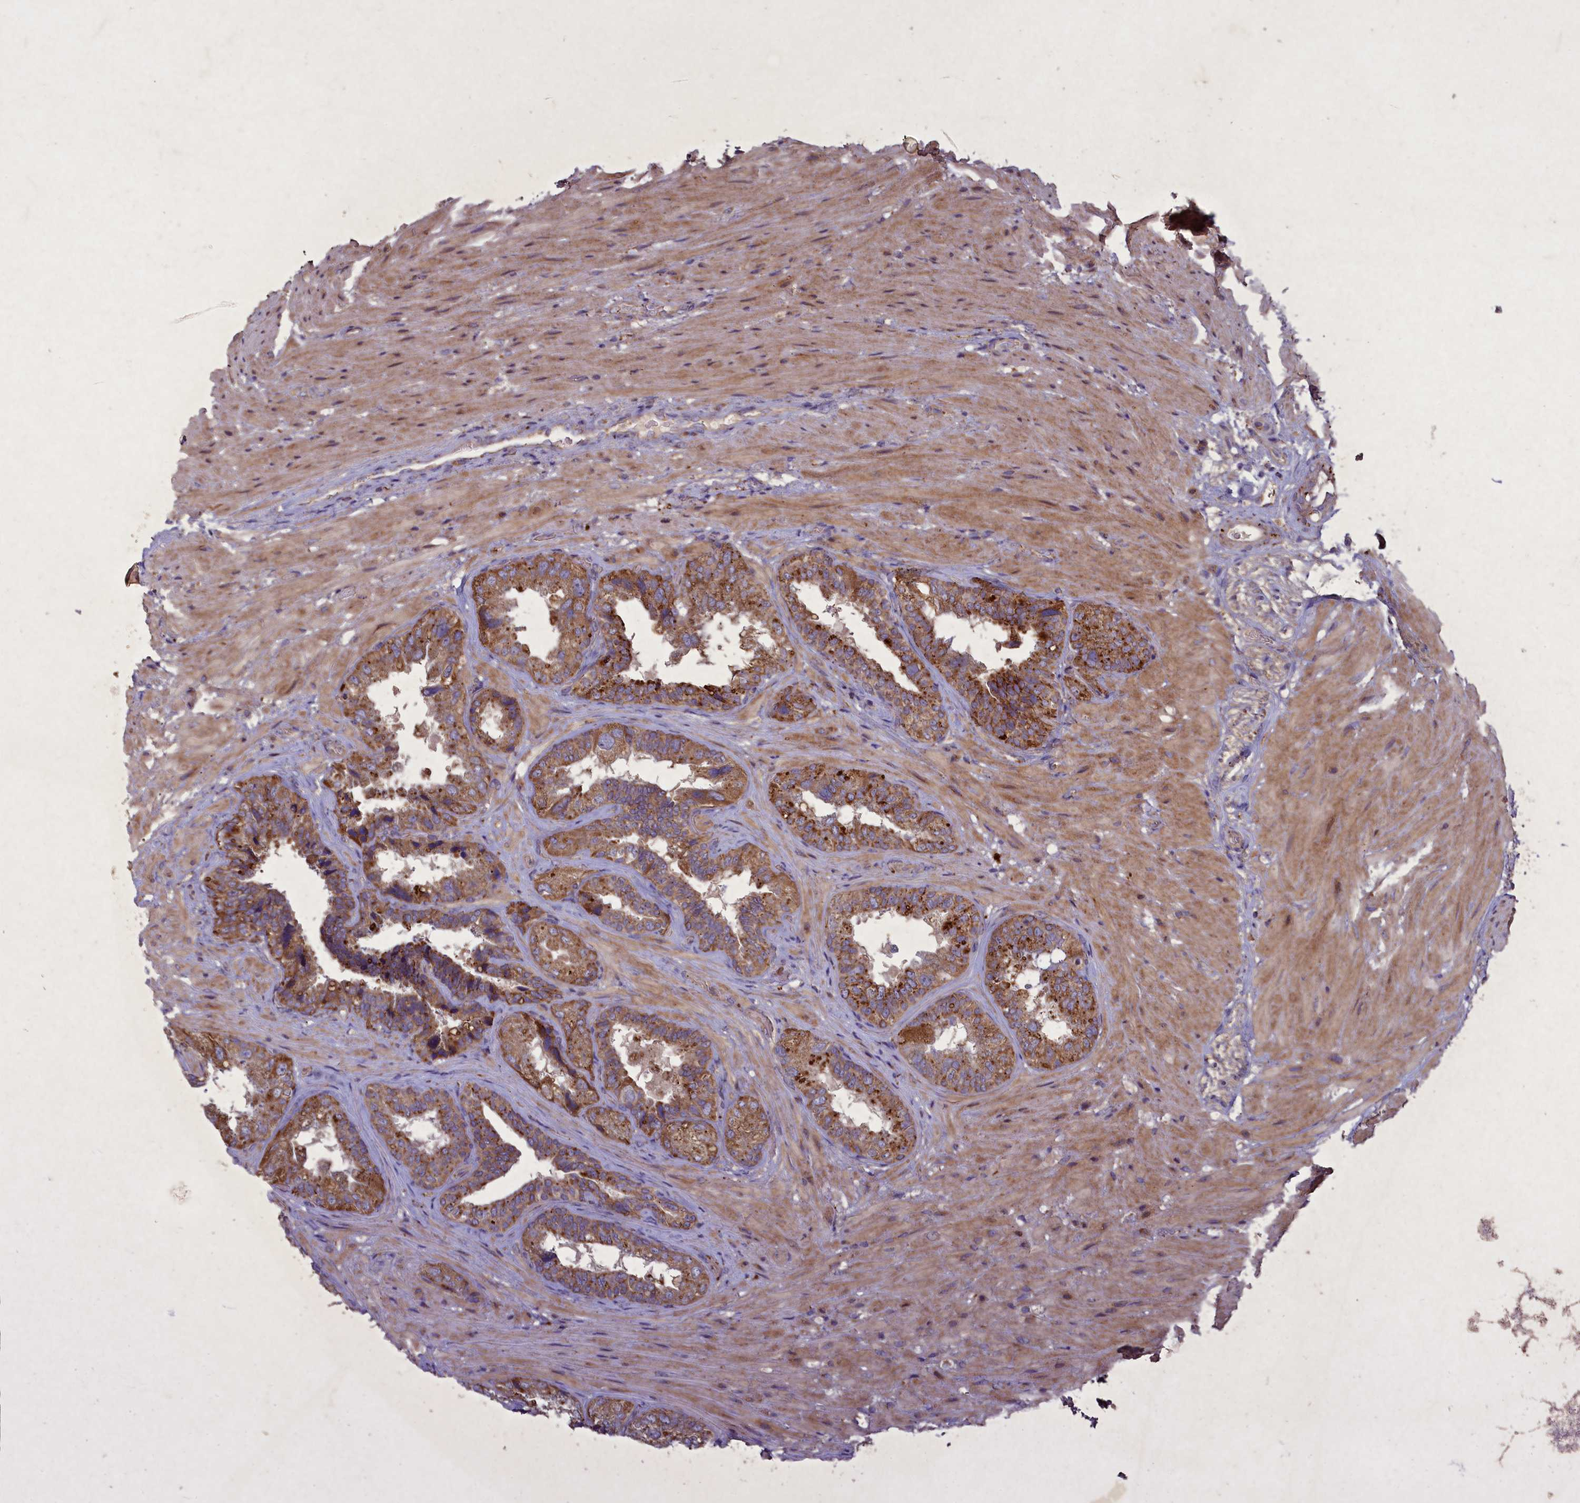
{"staining": {"intensity": "moderate", "quantity": ">75%", "location": "cytoplasmic/membranous"}, "tissue": "seminal vesicle", "cell_type": "Glandular cells", "image_type": "normal", "snomed": [{"axis": "morphology", "description": "Normal tissue, NOS"}, {"axis": "topography", "description": "Seminal veicle"}, {"axis": "topography", "description": "Peripheral nerve tissue"}], "caption": "This histopathology image displays immunohistochemistry staining of normal human seminal vesicle, with medium moderate cytoplasmic/membranous staining in about >75% of glandular cells.", "gene": "CIAO2B", "patient": {"sex": "male", "age": 63}}